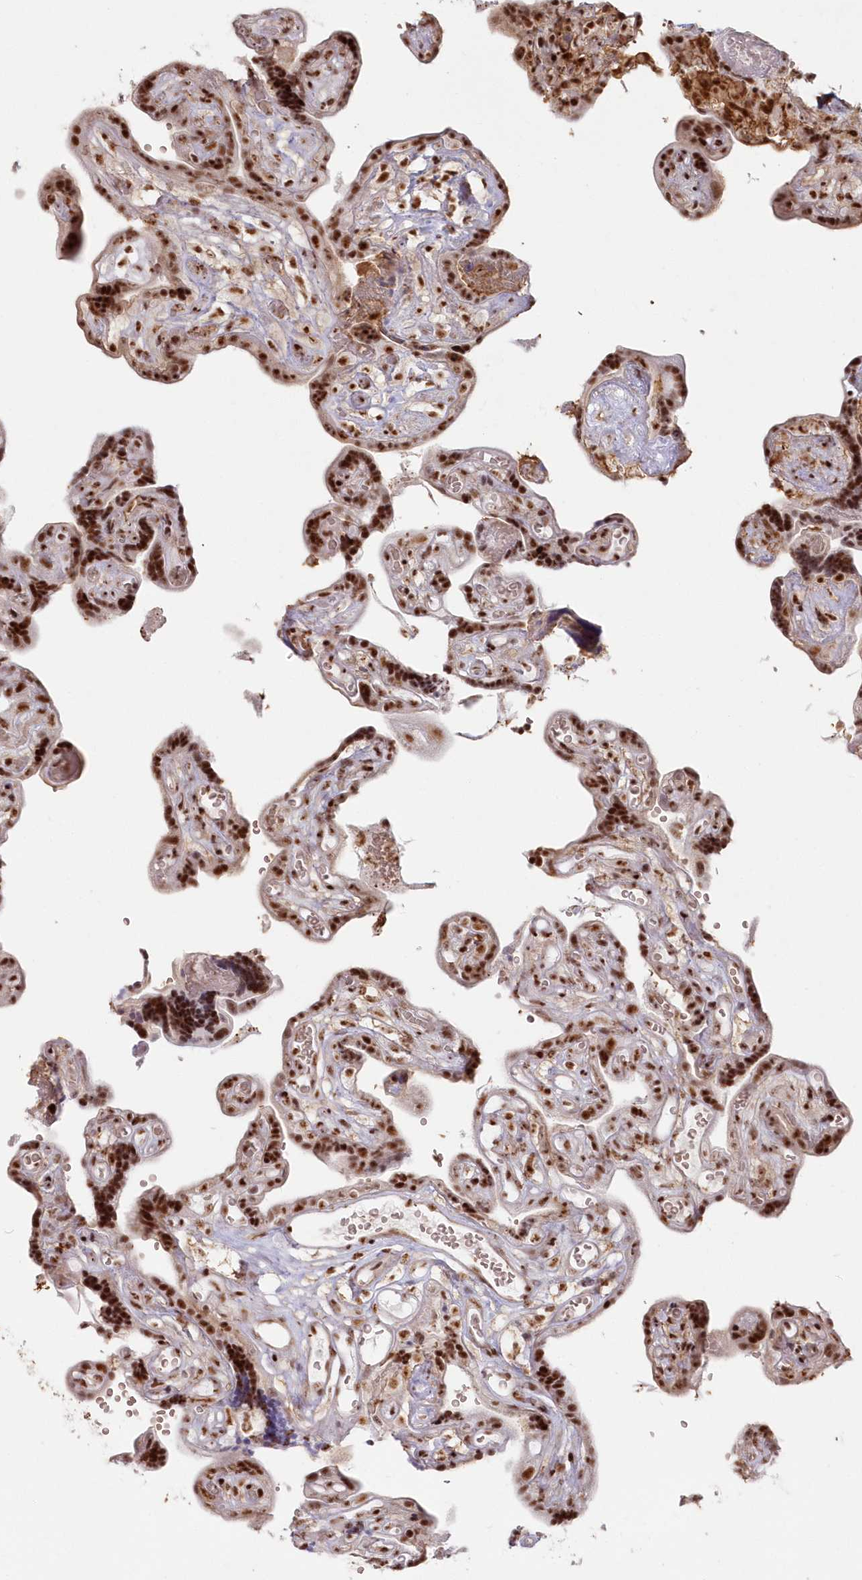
{"staining": {"intensity": "moderate", "quantity": ">75%", "location": "cytoplasmic/membranous,nuclear"}, "tissue": "placenta", "cell_type": "Decidual cells", "image_type": "normal", "snomed": [{"axis": "morphology", "description": "Normal tissue, NOS"}, {"axis": "topography", "description": "Placenta"}], "caption": "Decidual cells display medium levels of moderate cytoplasmic/membranous,nuclear staining in about >75% of cells in unremarkable human placenta. Using DAB (3,3'-diaminobenzidine) (brown) and hematoxylin (blue) stains, captured at high magnification using brightfield microscopy.", "gene": "DDX46", "patient": {"sex": "female", "age": 30}}